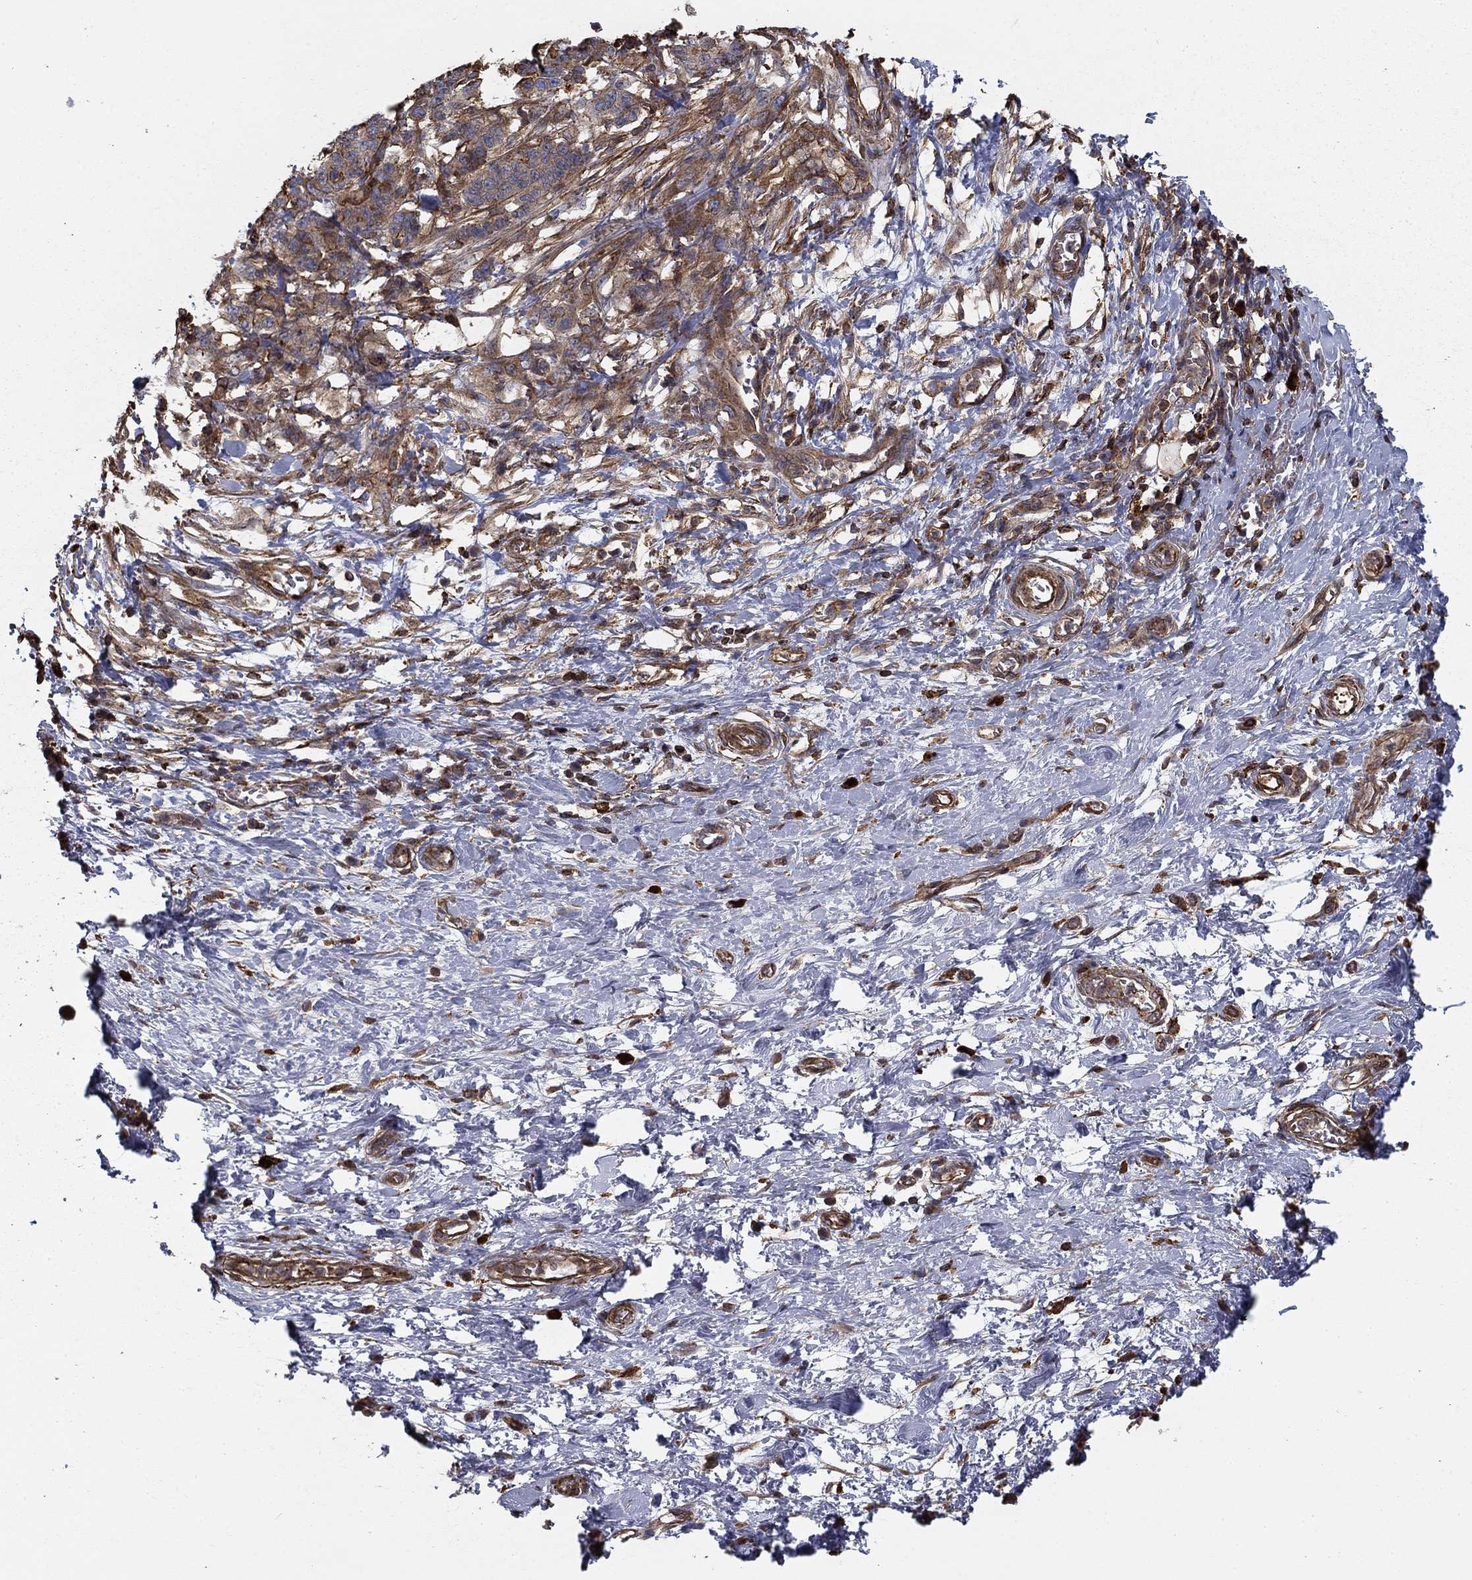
{"staining": {"intensity": "weak", "quantity": "25%-75%", "location": "cytoplasmic/membranous"}, "tissue": "stomach cancer", "cell_type": "Tumor cells", "image_type": "cancer", "snomed": [{"axis": "morphology", "description": "Normal tissue, NOS"}, {"axis": "morphology", "description": "Adenocarcinoma, NOS"}, {"axis": "topography", "description": "Stomach"}], "caption": "This image exhibits stomach cancer (adenocarcinoma) stained with IHC to label a protein in brown. The cytoplasmic/membranous of tumor cells show weak positivity for the protein. Nuclei are counter-stained blue.", "gene": "HABP4", "patient": {"sex": "female", "age": 64}}